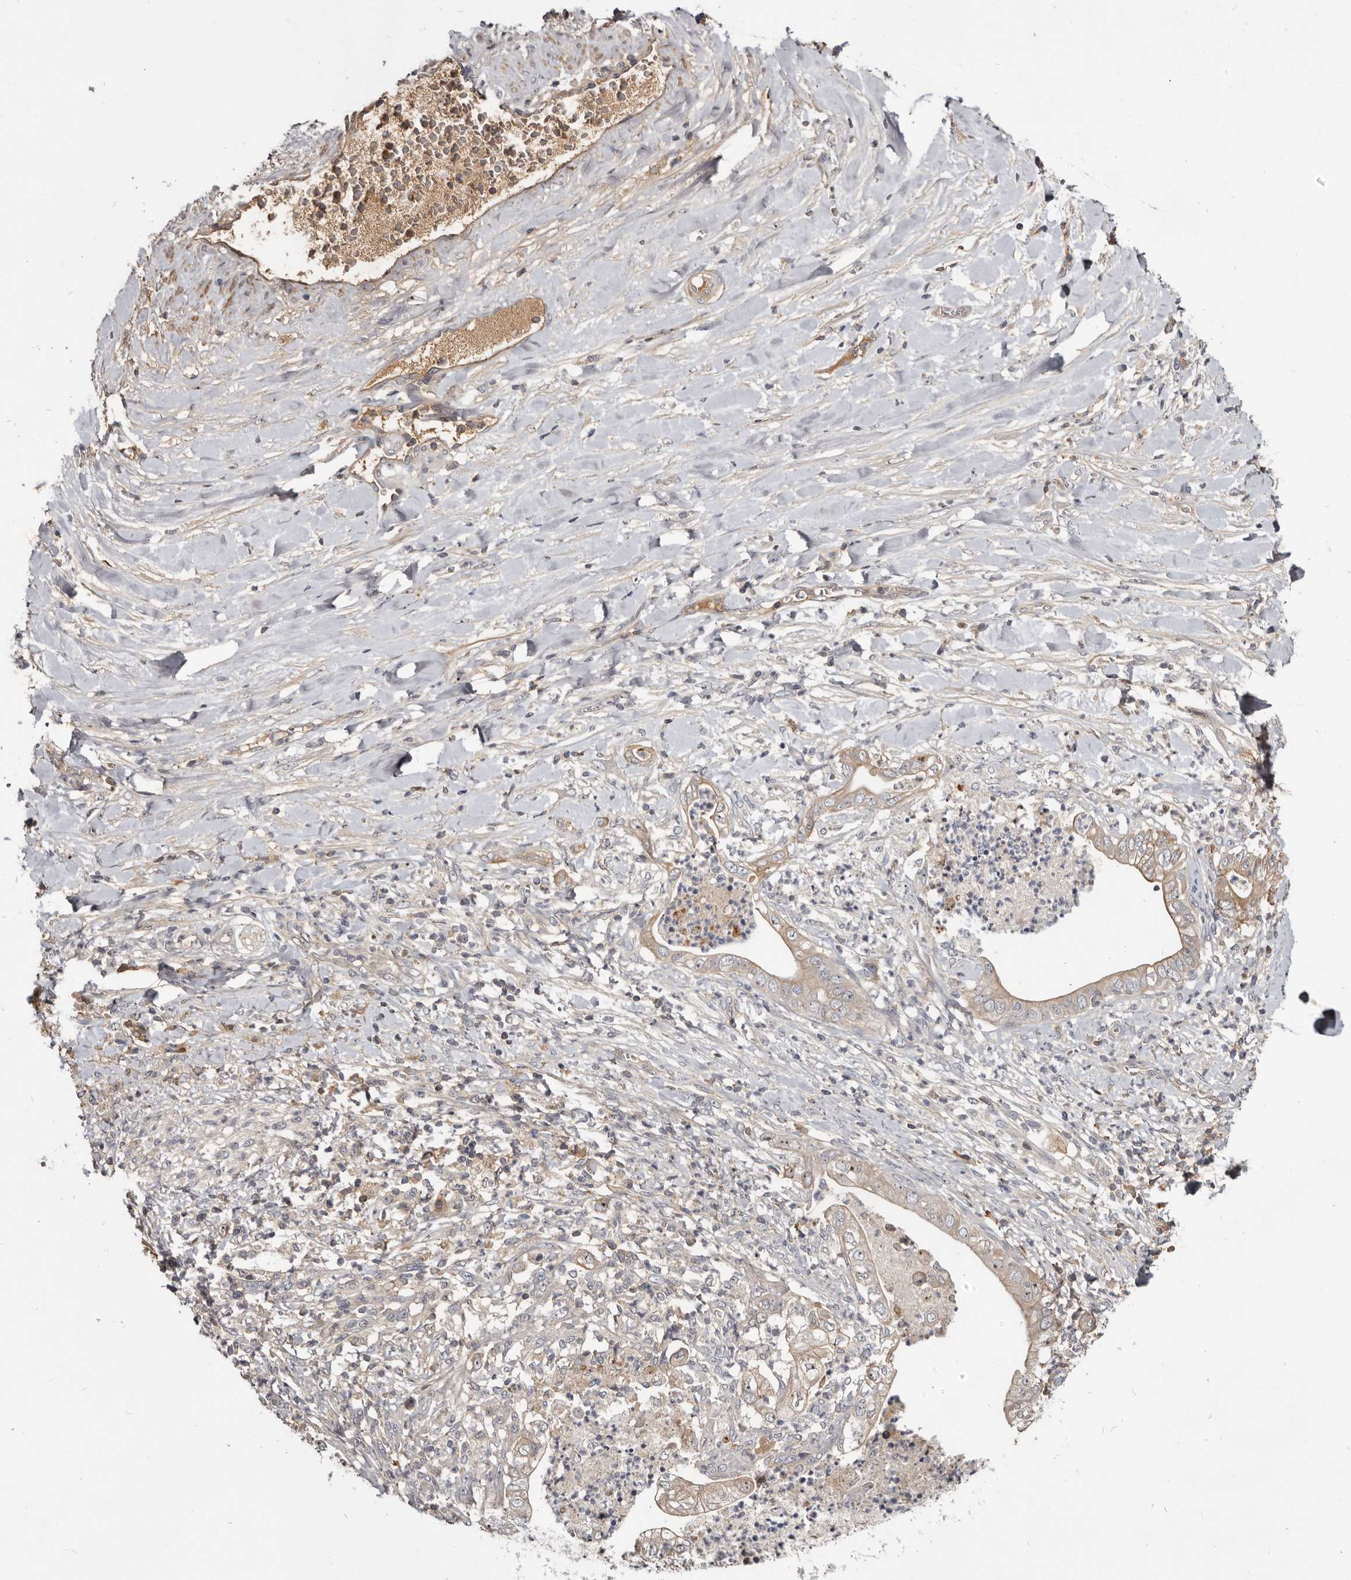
{"staining": {"intensity": "weak", "quantity": "25%-75%", "location": "cytoplasmic/membranous"}, "tissue": "pancreatic cancer", "cell_type": "Tumor cells", "image_type": "cancer", "snomed": [{"axis": "morphology", "description": "Adenocarcinoma, NOS"}, {"axis": "topography", "description": "Pancreas"}], "caption": "The image reveals immunohistochemical staining of pancreatic adenocarcinoma. There is weak cytoplasmic/membranous positivity is present in about 25%-75% of tumor cells. Using DAB (3,3'-diaminobenzidine) (brown) and hematoxylin (blue) stains, captured at high magnification using brightfield microscopy.", "gene": "TTC39A", "patient": {"sex": "female", "age": 78}}